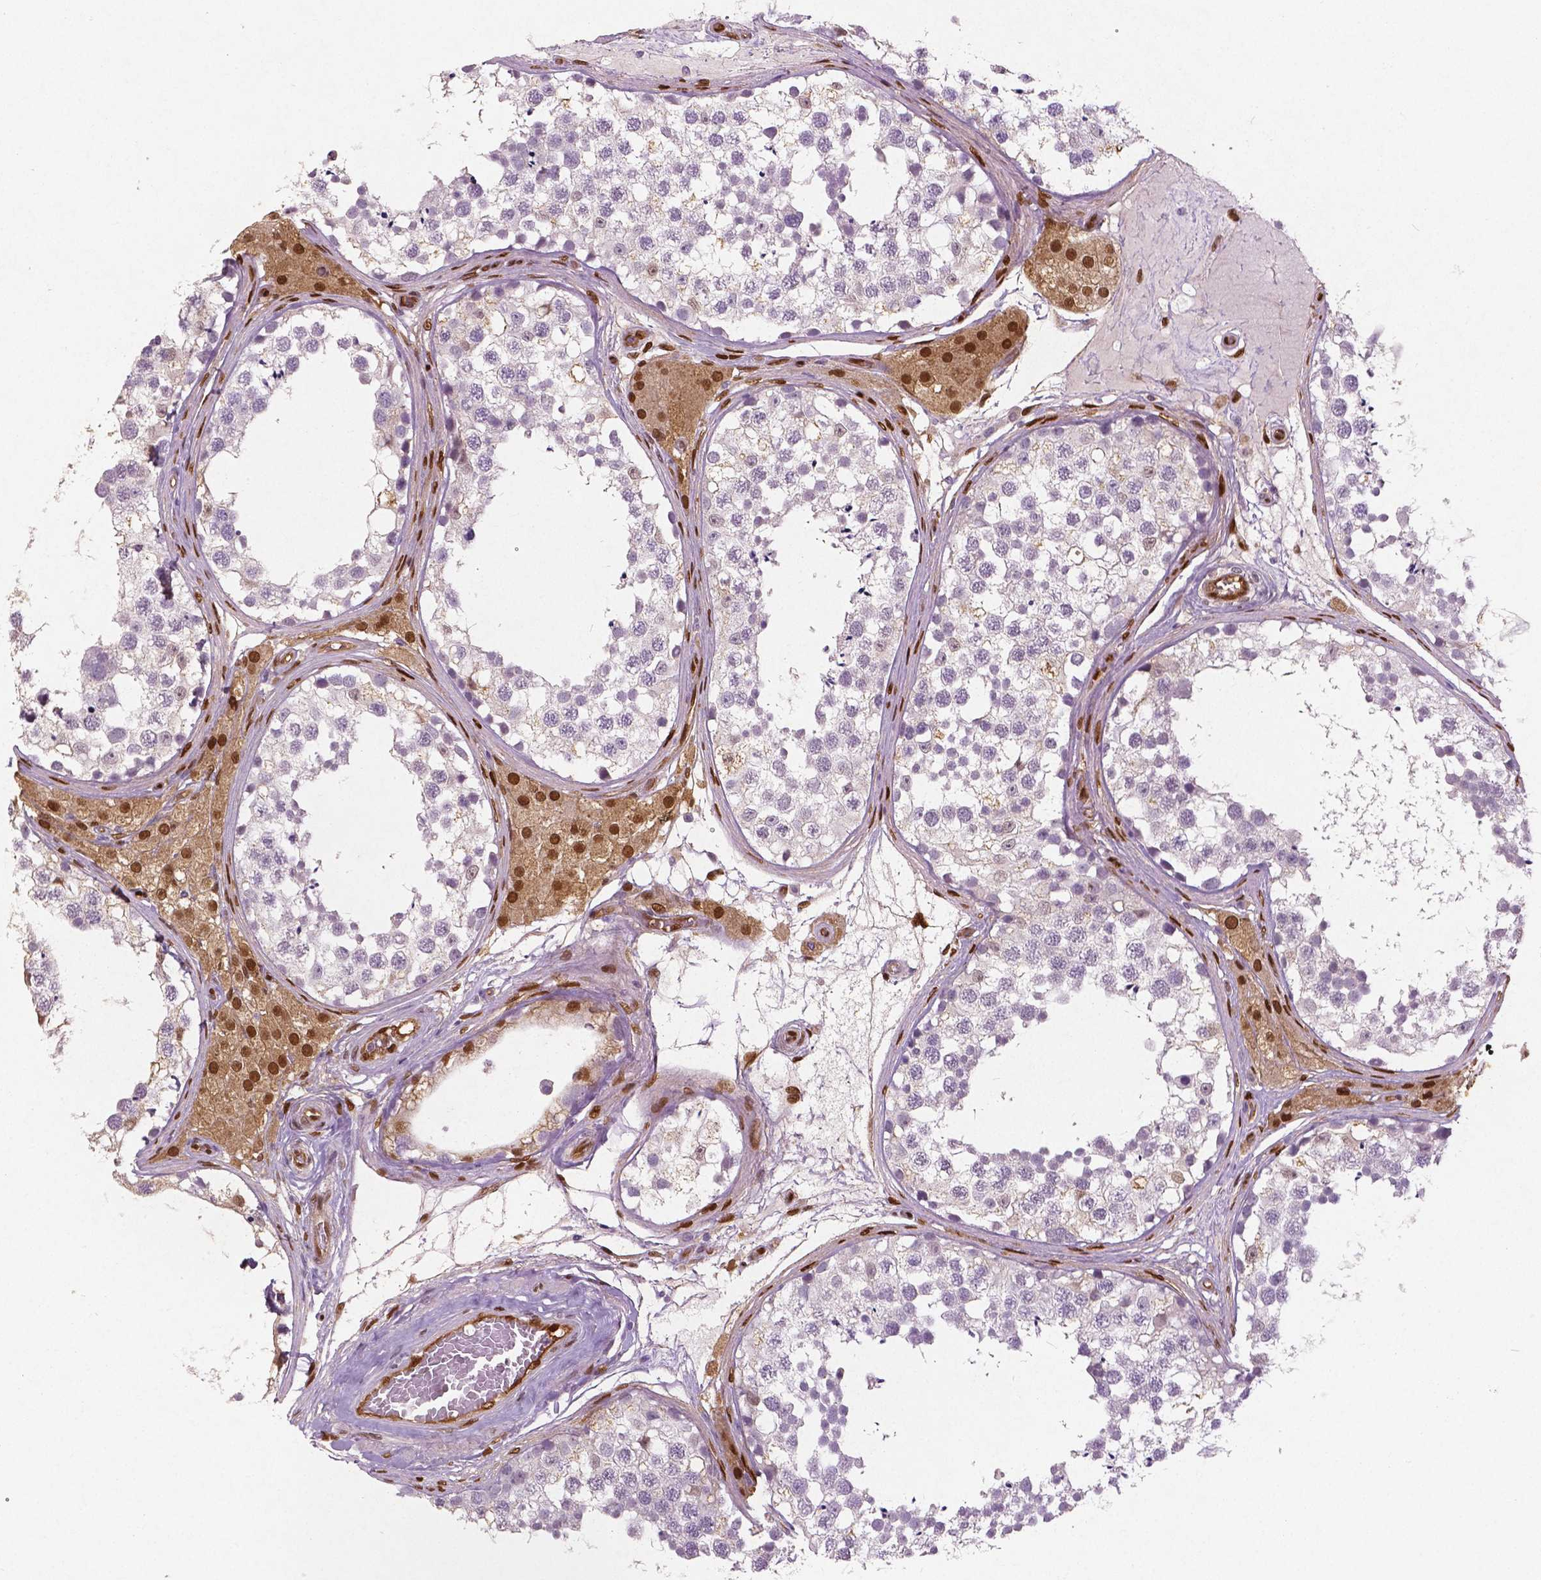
{"staining": {"intensity": "moderate", "quantity": "<25%", "location": "cytoplasmic/membranous,nuclear"}, "tissue": "testis", "cell_type": "Cells in seminiferous ducts", "image_type": "normal", "snomed": [{"axis": "morphology", "description": "Normal tissue, NOS"}, {"axis": "morphology", "description": "Seminoma, NOS"}, {"axis": "topography", "description": "Testis"}], "caption": "Protein expression analysis of normal testis demonstrates moderate cytoplasmic/membranous,nuclear expression in approximately <25% of cells in seminiferous ducts.", "gene": "WWTR1", "patient": {"sex": "male", "age": 65}}